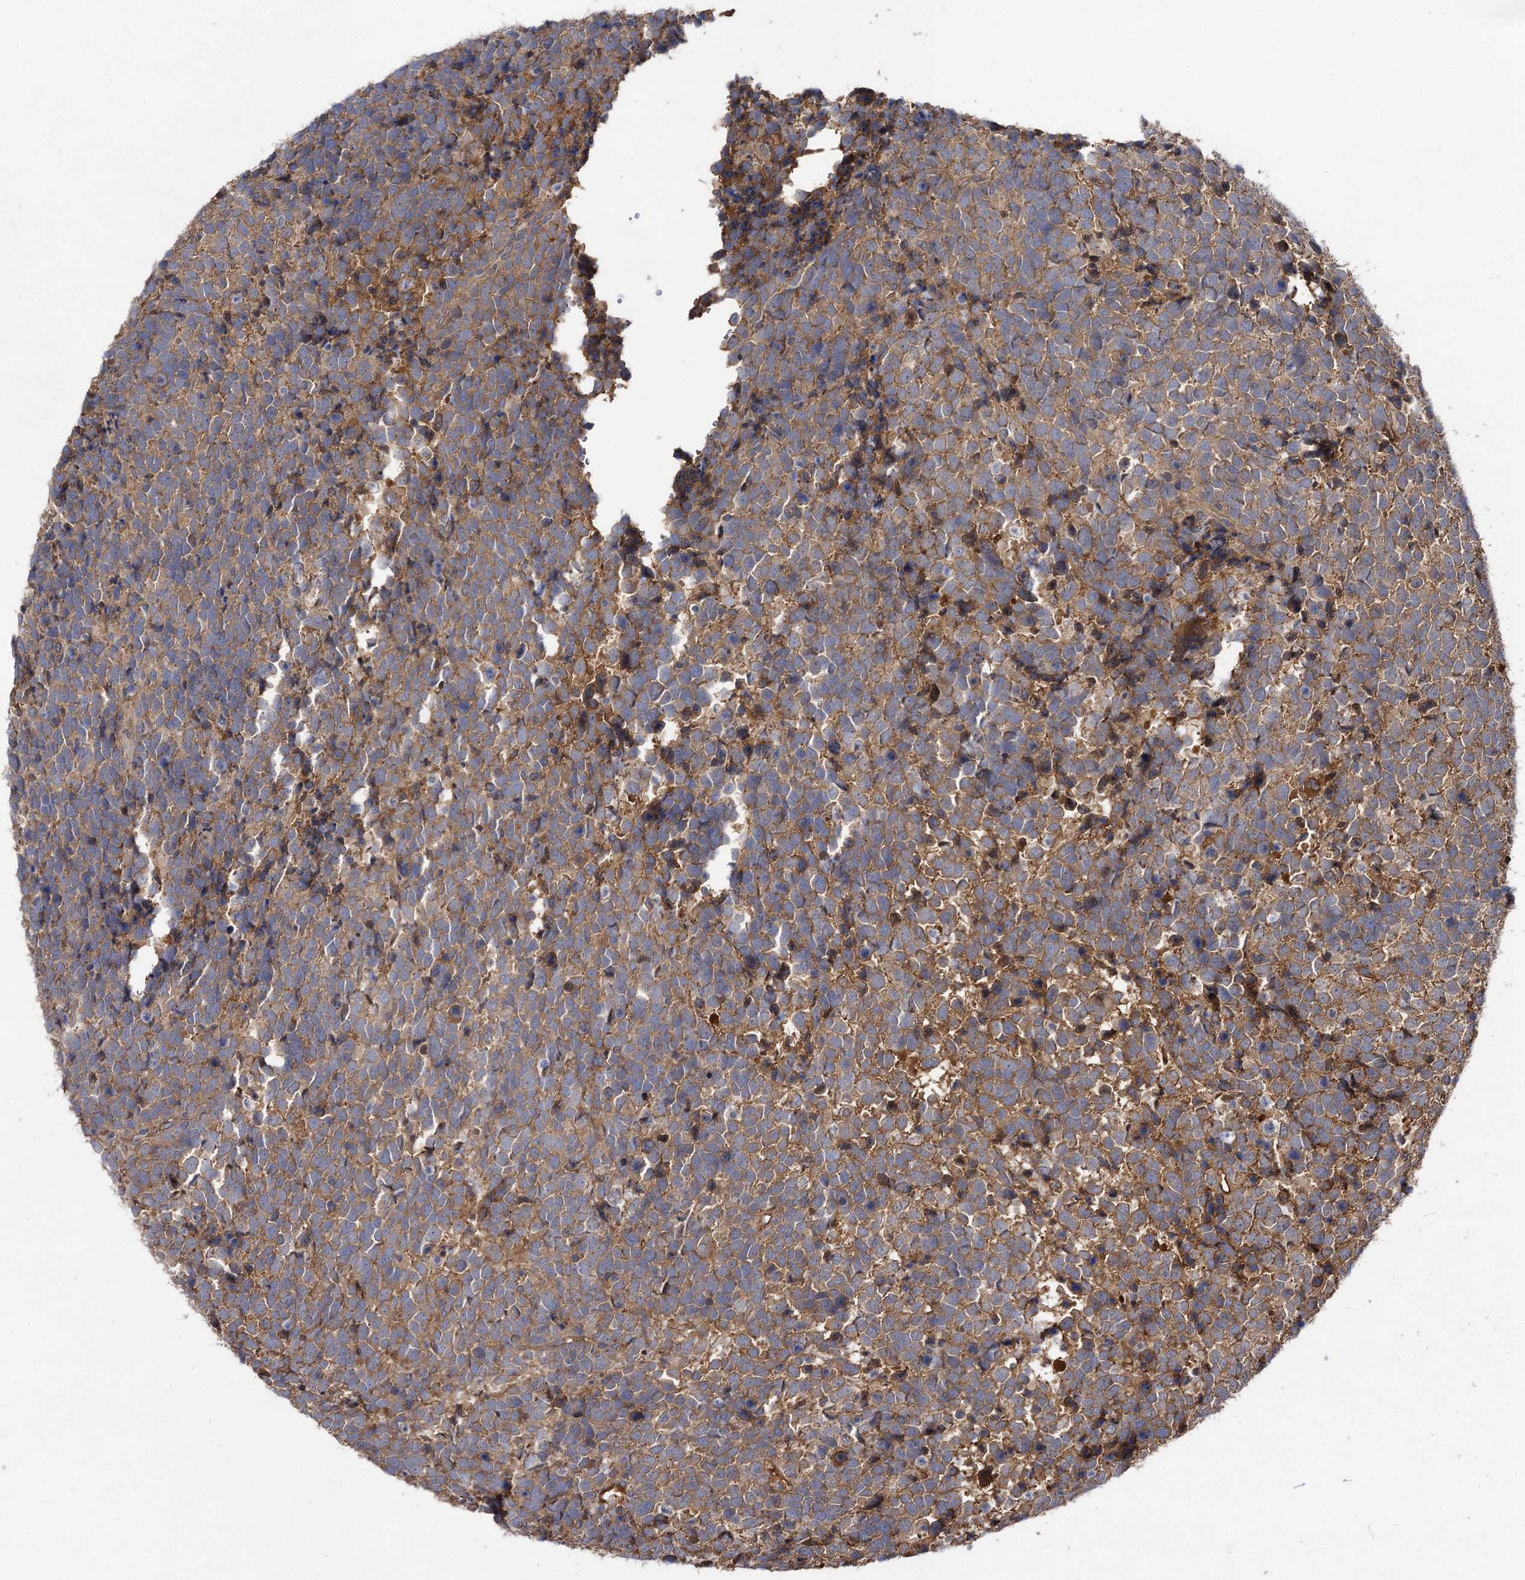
{"staining": {"intensity": "moderate", "quantity": ">75%", "location": "cytoplasmic/membranous"}, "tissue": "urothelial cancer", "cell_type": "Tumor cells", "image_type": "cancer", "snomed": [{"axis": "morphology", "description": "Urothelial carcinoma, High grade"}, {"axis": "topography", "description": "Urinary bladder"}], "caption": "Brown immunohistochemical staining in urothelial cancer exhibits moderate cytoplasmic/membranous staining in approximately >75% of tumor cells. The staining was performed using DAB (3,3'-diaminobenzidine) to visualize the protein expression in brown, while the nuclei were stained in blue with hematoxylin (Magnification: 20x).", "gene": "USP50", "patient": {"sex": "female", "age": 82}}